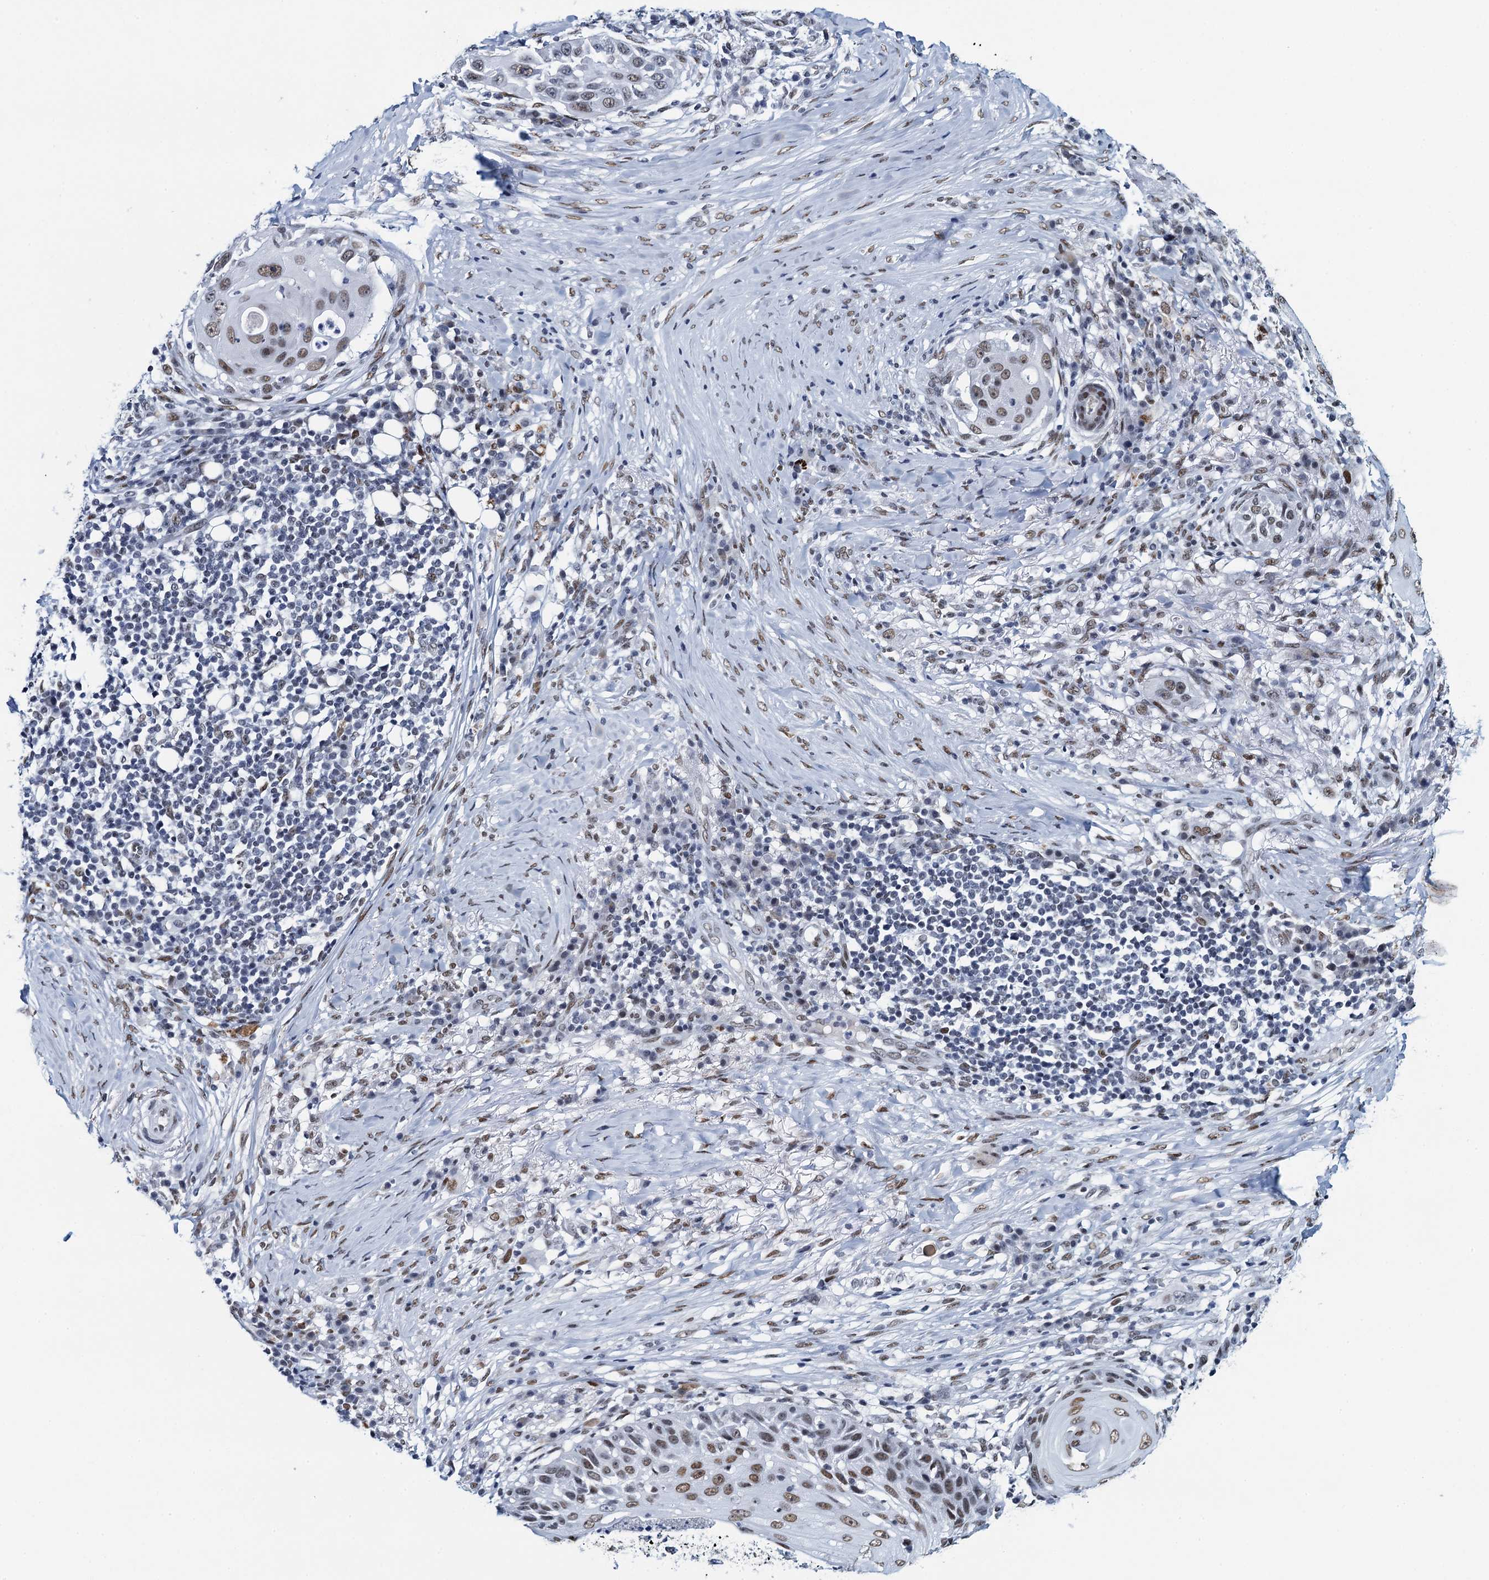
{"staining": {"intensity": "moderate", "quantity": "25%-75%", "location": "nuclear"}, "tissue": "skin cancer", "cell_type": "Tumor cells", "image_type": "cancer", "snomed": [{"axis": "morphology", "description": "Squamous cell carcinoma, NOS"}, {"axis": "topography", "description": "Skin"}], "caption": "Immunohistochemical staining of skin squamous cell carcinoma shows medium levels of moderate nuclear protein staining in about 25%-75% of tumor cells.", "gene": "HNRNPUL2", "patient": {"sex": "female", "age": 44}}